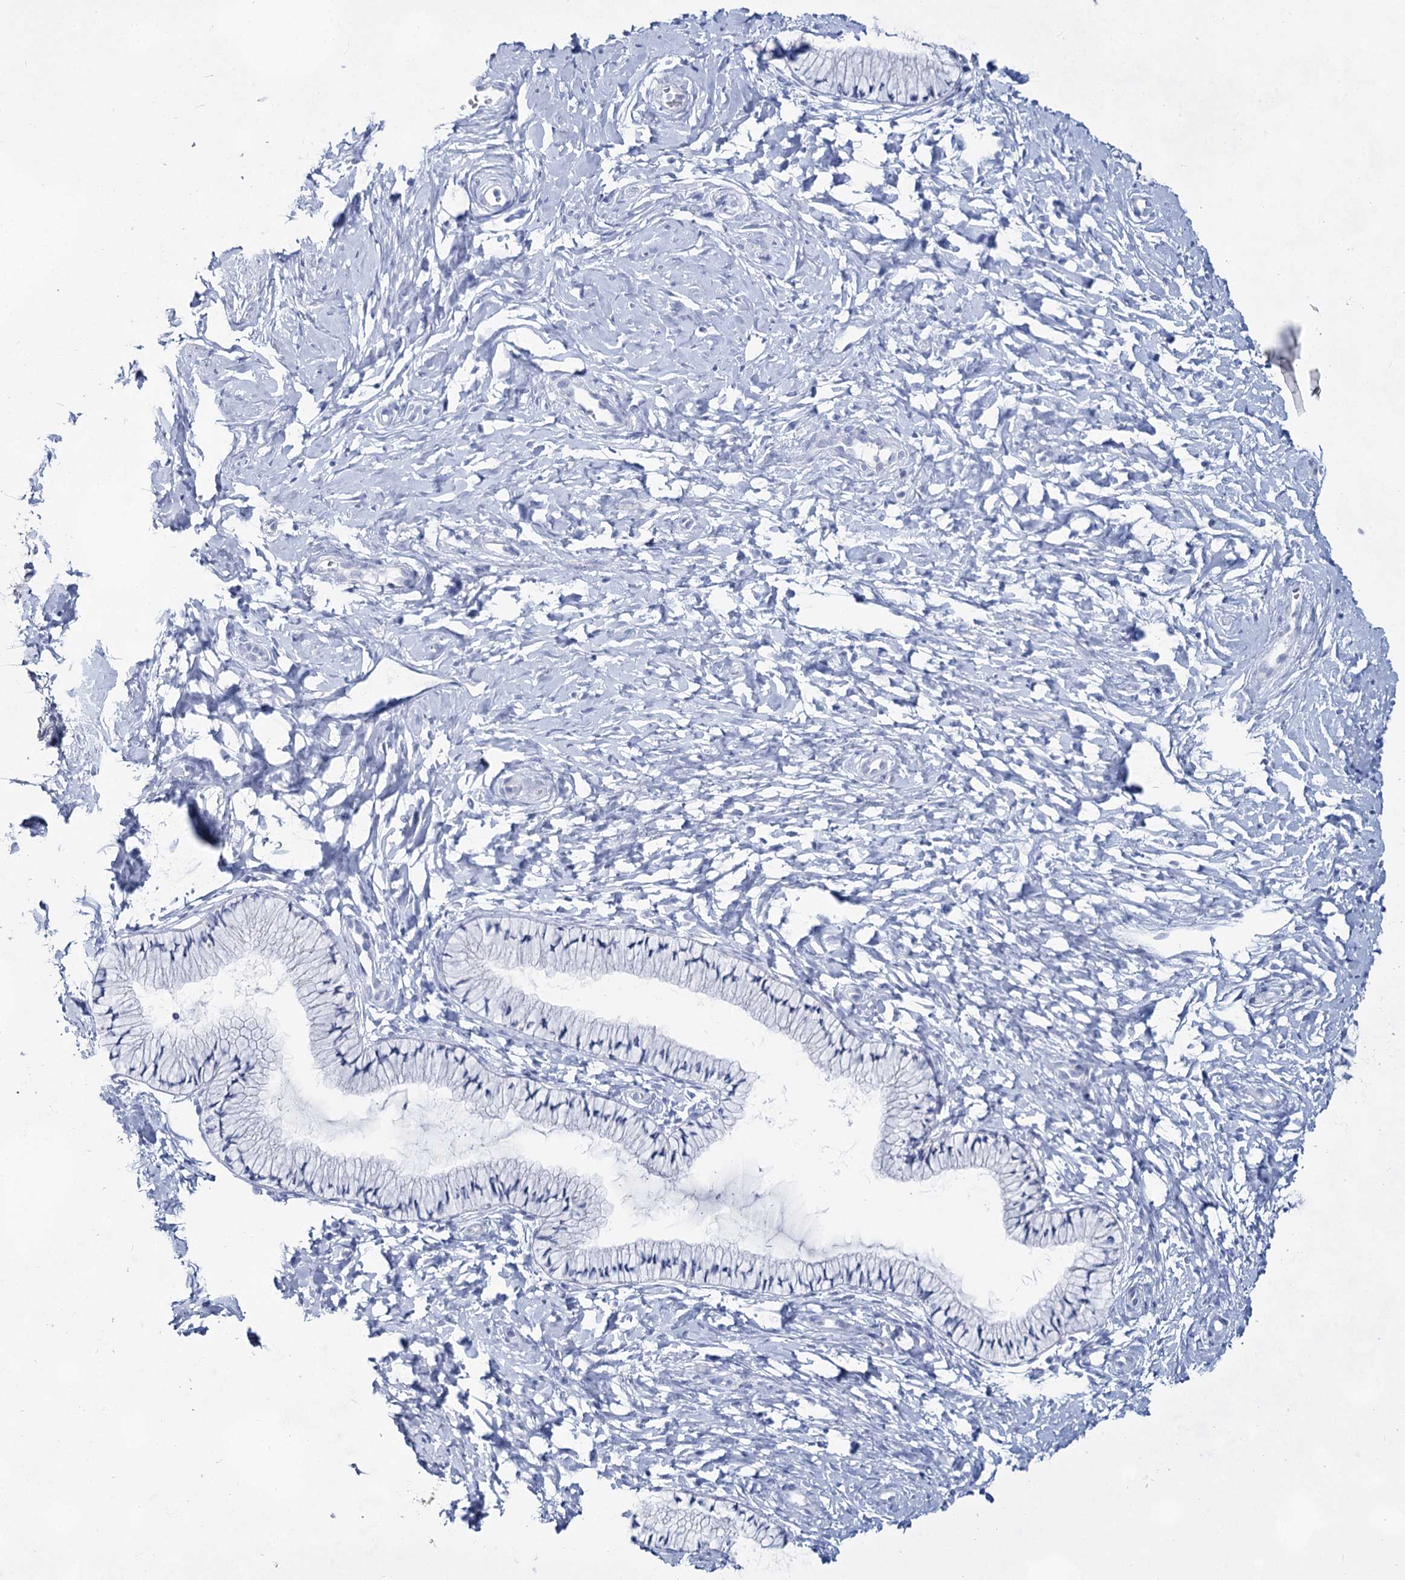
{"staining": {"intensity": "negative", "quantity": "none", "location": "none"}, "tissue": "cervix", "cell_type": "Glandular cells", "image_type": "normal", "snomed": [{"axis": "morphology", "description": "Normal tissue, NOS"}, {"axis": "topography", "description": "Cervix"}], "caption": "The histopathology image demonstrates no significant expression in glandular cells of cervix.", "gene": "SLC17A2", "patient": {"sex": "female", "age": 33}}